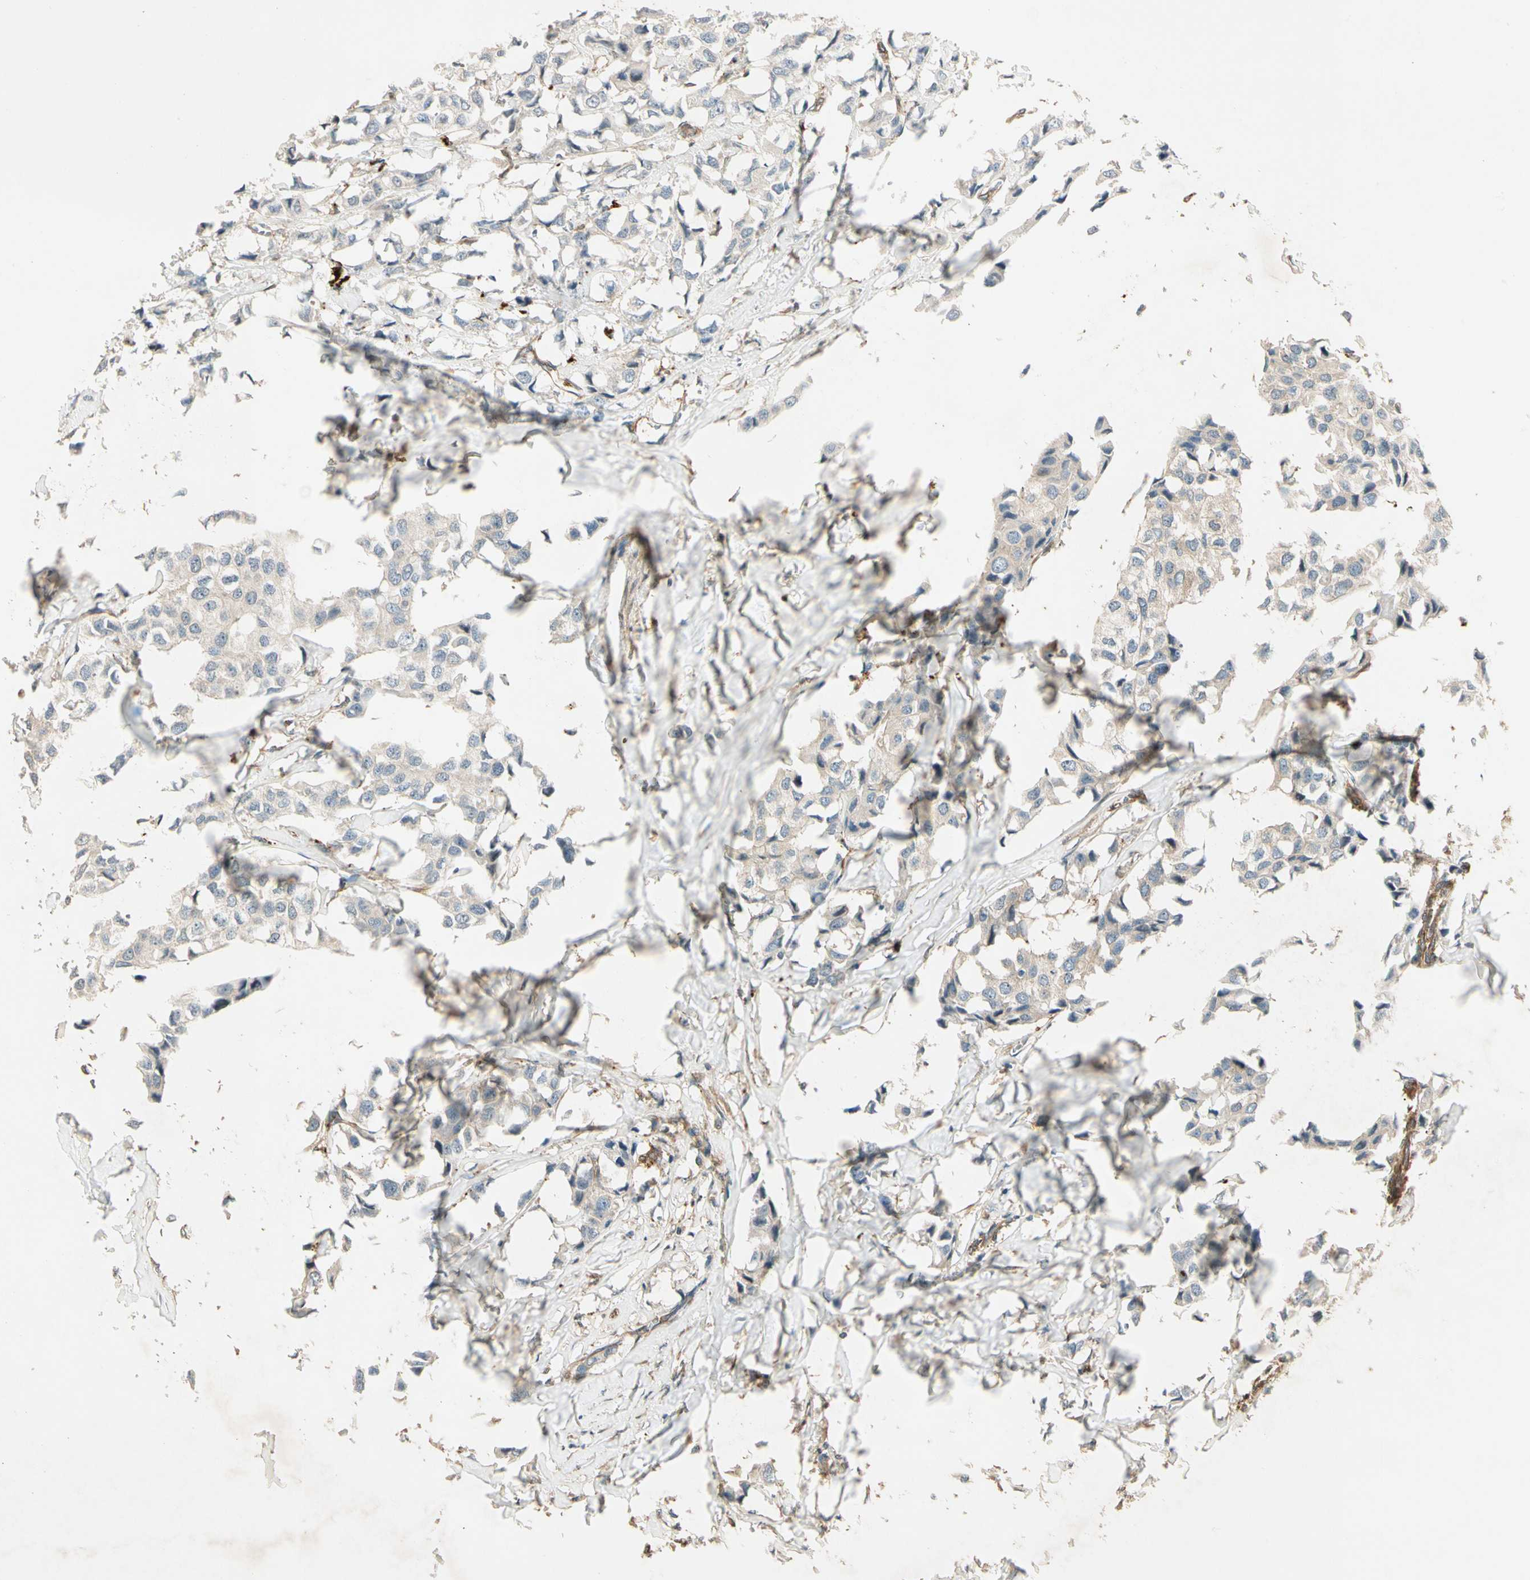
{"staining": {"intensity": "negative", "quantity": "none", "location": "none"}, "tissue": "breast cancer", "cell_type": "Tumor cells", "image_type": "cancer", "snomed": [{"axis": "morphology", "description": "Duct carcinoma"}, {"axis": "topography", "description": "Breast"}], "caption": "Photomicrograph shows no significant protein positivity in tumor cells of breast cancer.", "gene": "ROCK2", "patient": {"sex": "female", "age": 80}}